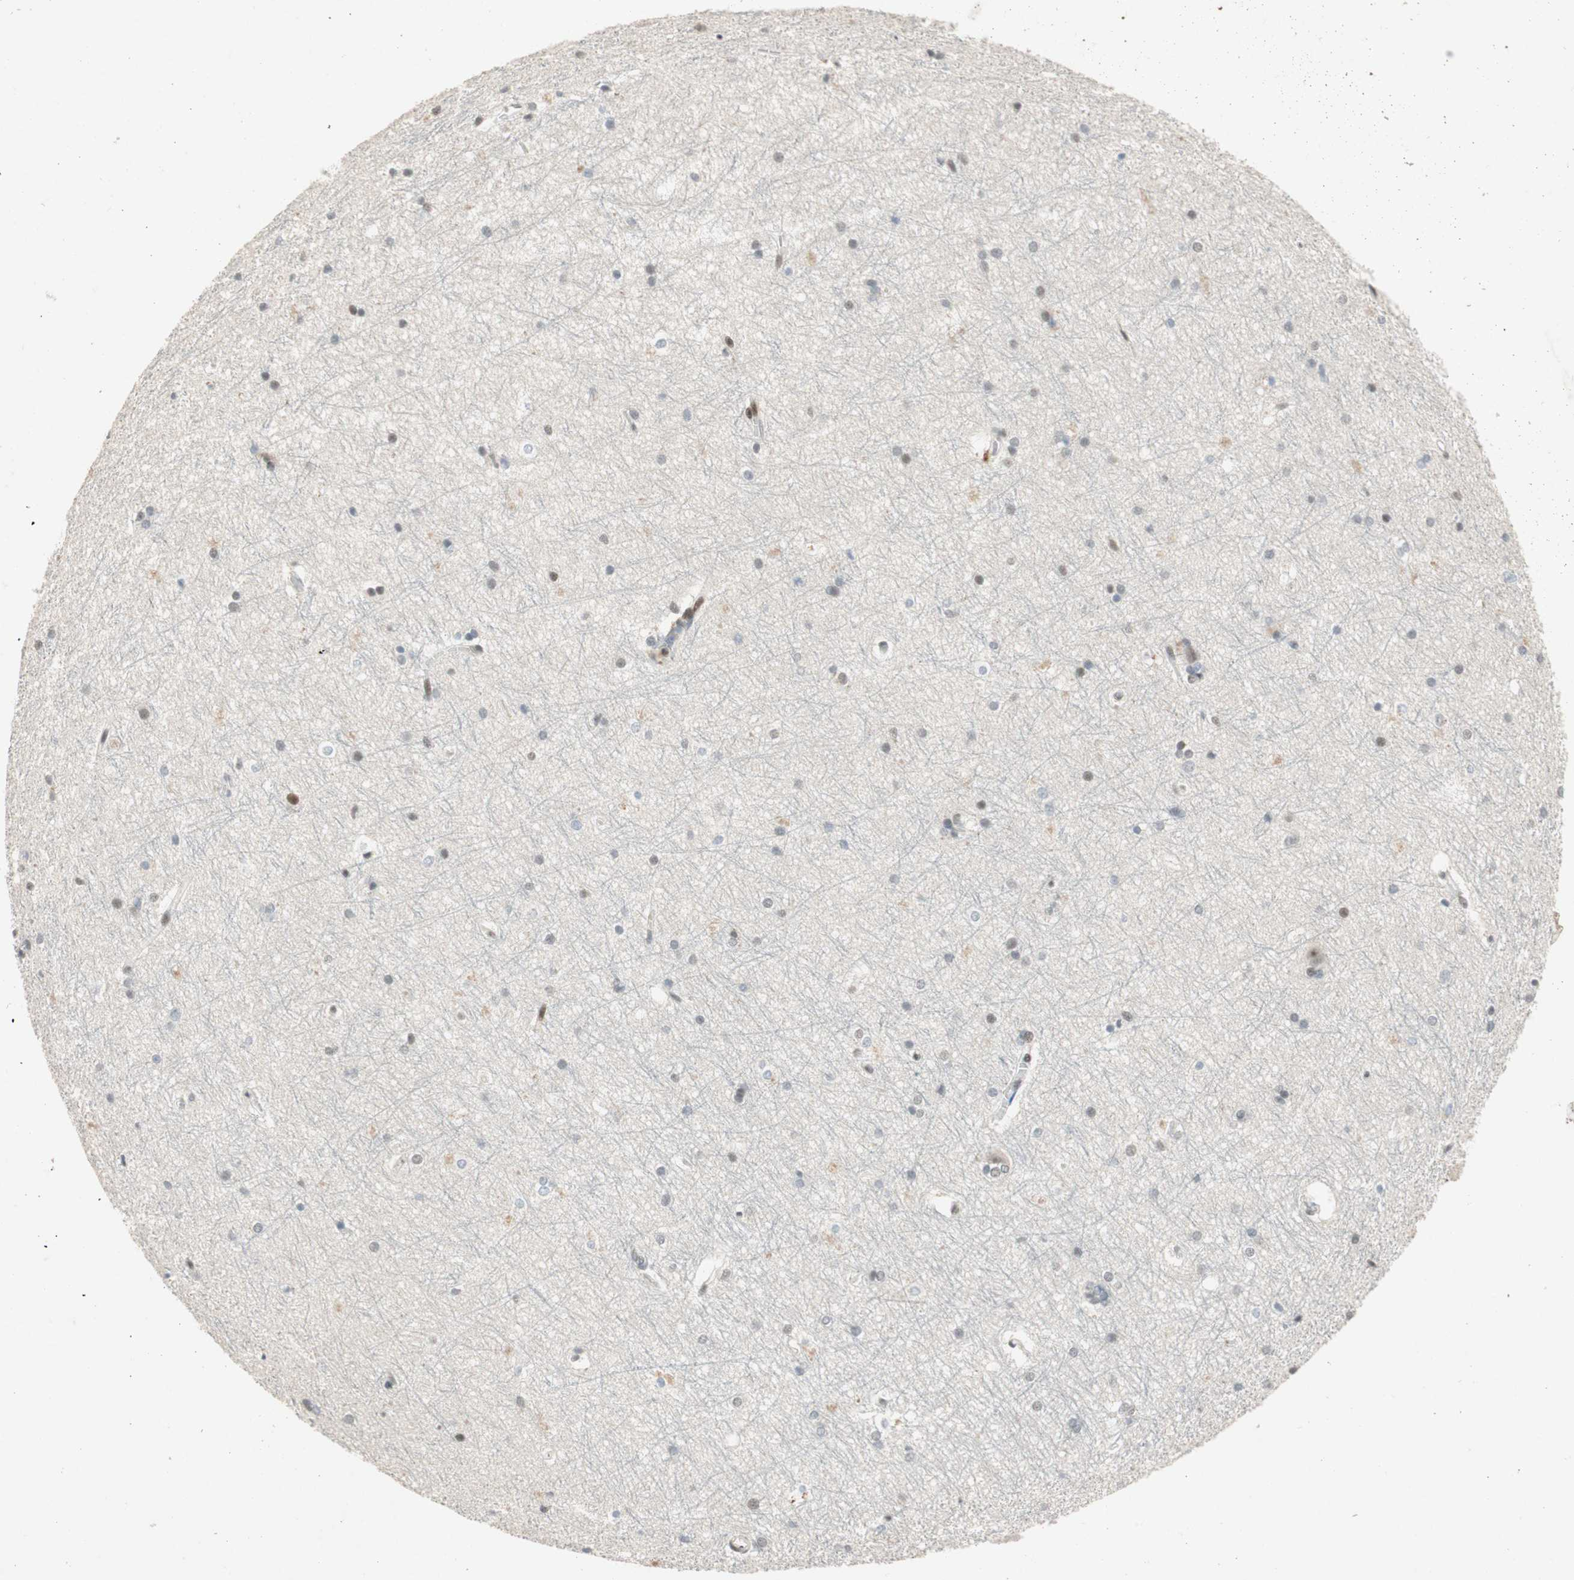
{"staining": {"intensity": "weak", "quantity": "<25%", "location": "cytoplasmic/membranous,nuclear"}, "tissue": "hippocampus", "cell_type": "Glial cells", "image_type": "normal", "snomed": [{"axis": "morphology", "description": "Normal tissue, NOS"}, {"axis": "topography", "description": "Hippocampus"}], "caption": "Image shows no significant protein staining in glial cells of unremarkable hippocampus.", "gene": "NCBP3", "patient": {"sex": "female", "age": 19}}